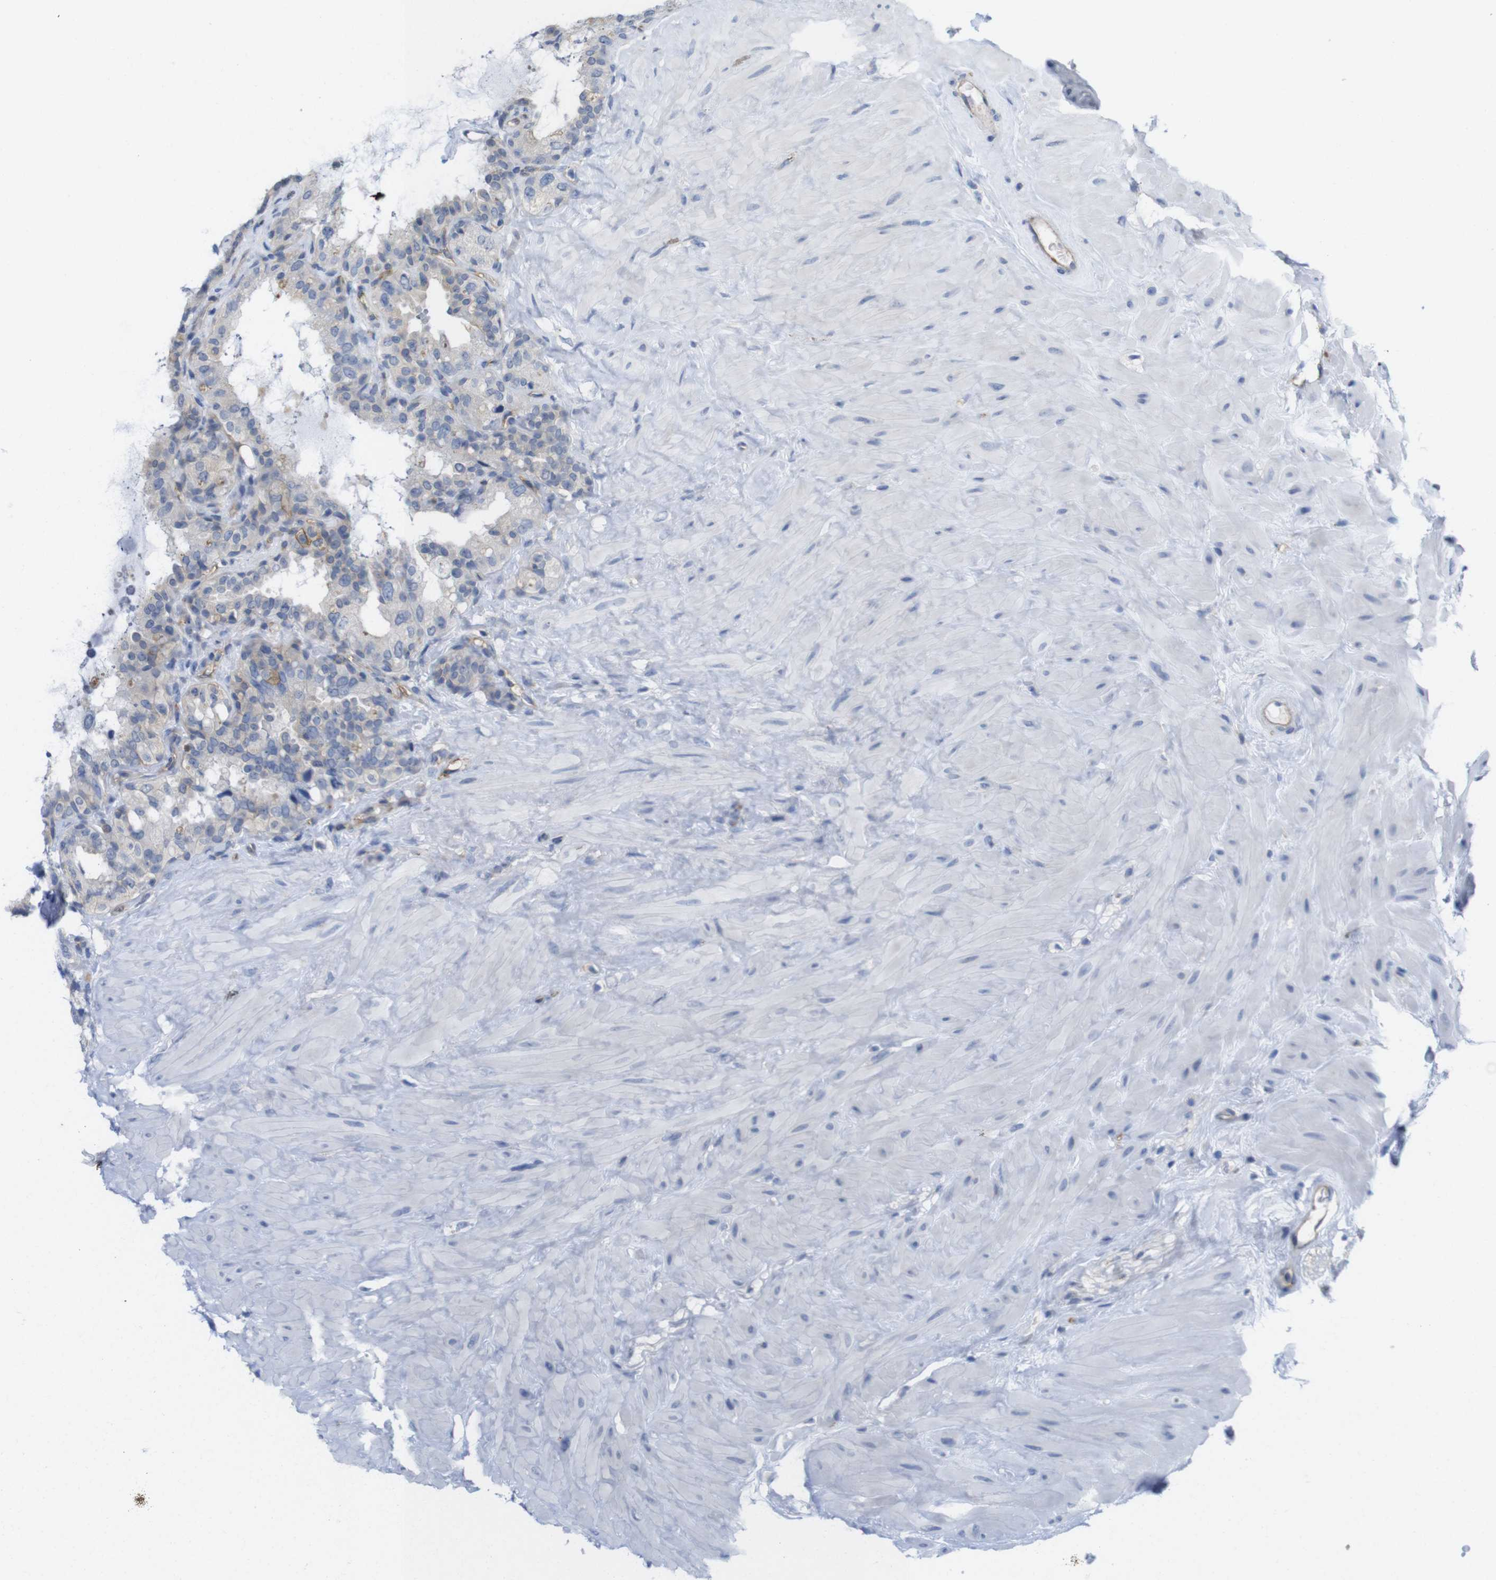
{"staining": {"intensity": "moderate", "quantity": "<25%", "location": "cytoplasmic/membranous"}, "tissue": "seminal vesicle", "cell_type": "Glandular cells", "image_type": "normal", "snomed": [{"axis": "morphology", "description": "Normal tissue, NOS"}, {"axis": "topography", "description": "Seminal veicle"}], "caption": "Seminal vesicle stained for a protein demonstrates moderate cytoplasmic/membranous positivity in glandular cells. (IHC, brightfield microscopy, high magnification).", "gene": "CCR6", "patient": {"sex": "male", "age": 68}}